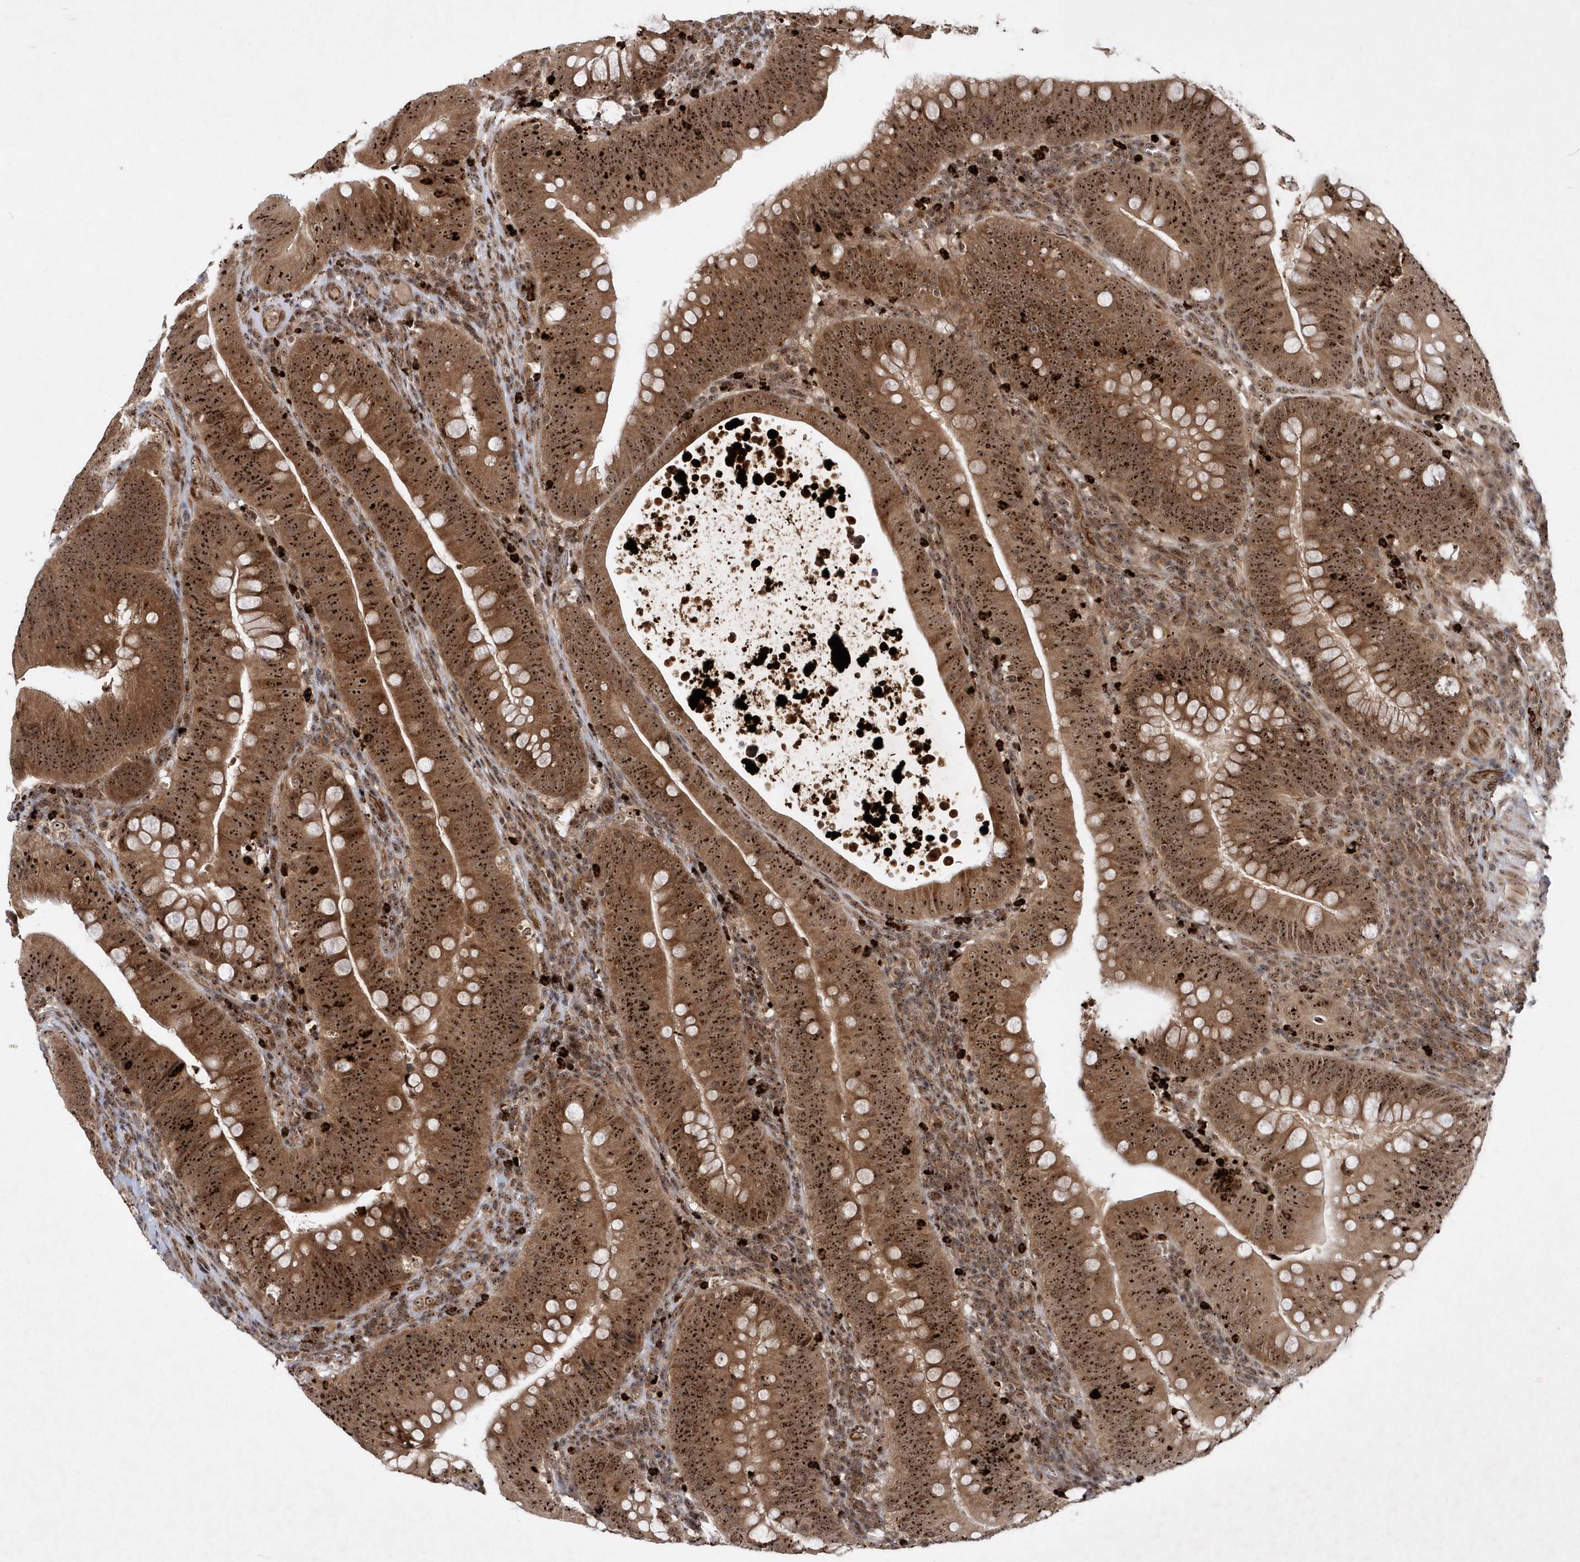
{"staining": {"intensity": "strong", "quantity": ">75%", "location": "cytoplasmic/membranous,nuclear"}, "tissue": "colorectal cancer", "cell_type": "Tumor cells", "image_type": "cancer", "snomed": [{"axis": "morphology", "description": "Normal tissue, NOS"}, {"axis": "topography", "description": "Colon"}], "caption": "IHC photomicrograph of colorectal cancer stained for a protein (brown), which exhibits high levels of strong cytoplasmic/membranous and nuclear positivity in approximately >75% of tumor cells.", "gene": "SOWAHB", "patient": {"sex": "female", "age": 82}}